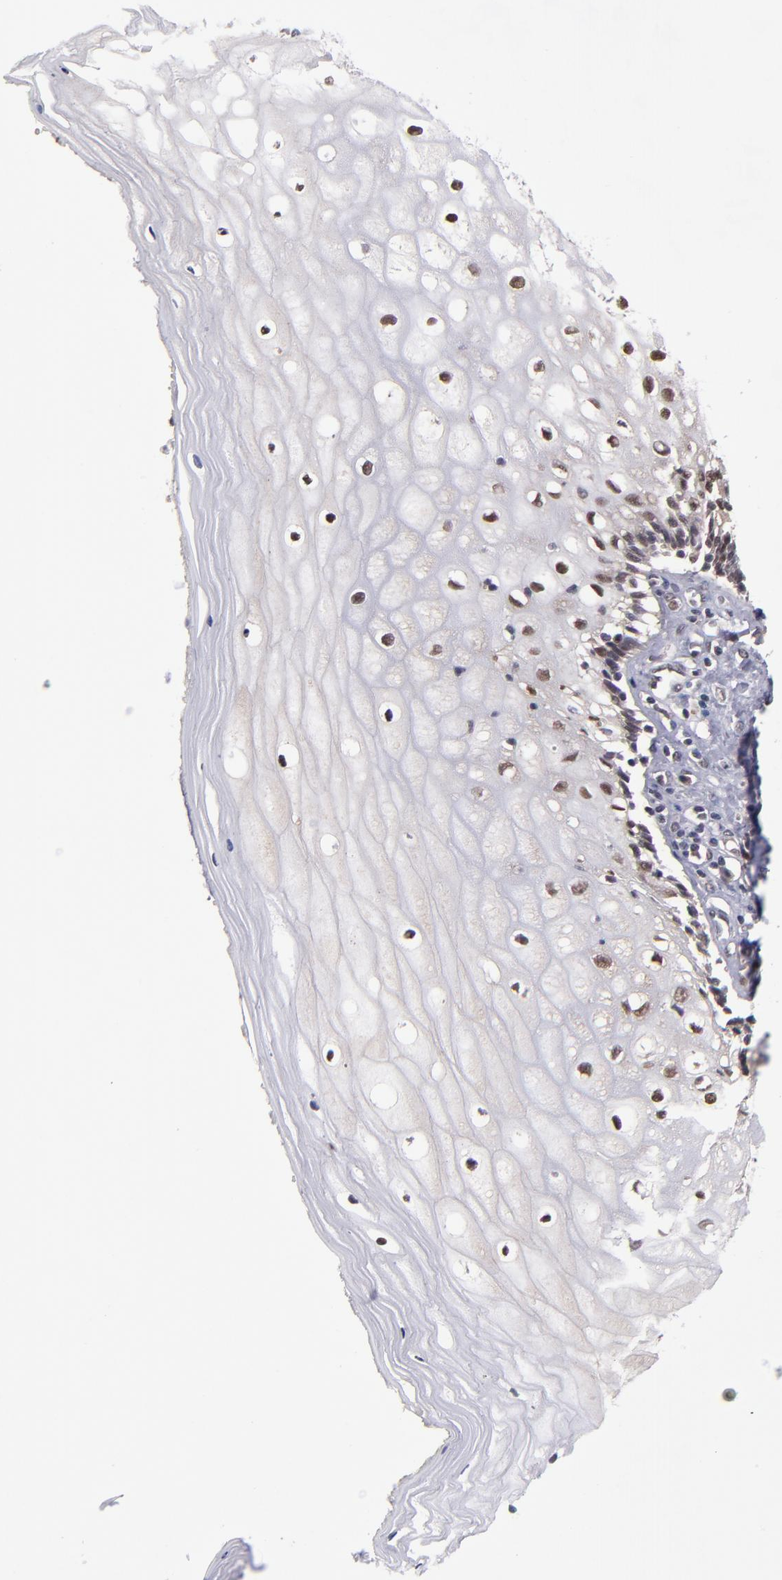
{"staining": {"intensity": "moderate", "quantity": ">75%", "location": "nuclear"}, "tissue": "vagina", "cell_type": "Squamous epithelial cells", "image_type": "normal", "snomed": [{"axis": "morphology", "description": "Normal tissue, NOS"}, {"axis": "topography", "description": "Vagina"}], "caption": "Brown immunohistochemical staining in unremarkable vagina demonstrates moderate nuclear staining in approximately >75% of squamous epithelial cells.", "gene": "EP300", "patient": {"sex": "female", "age": 46}}